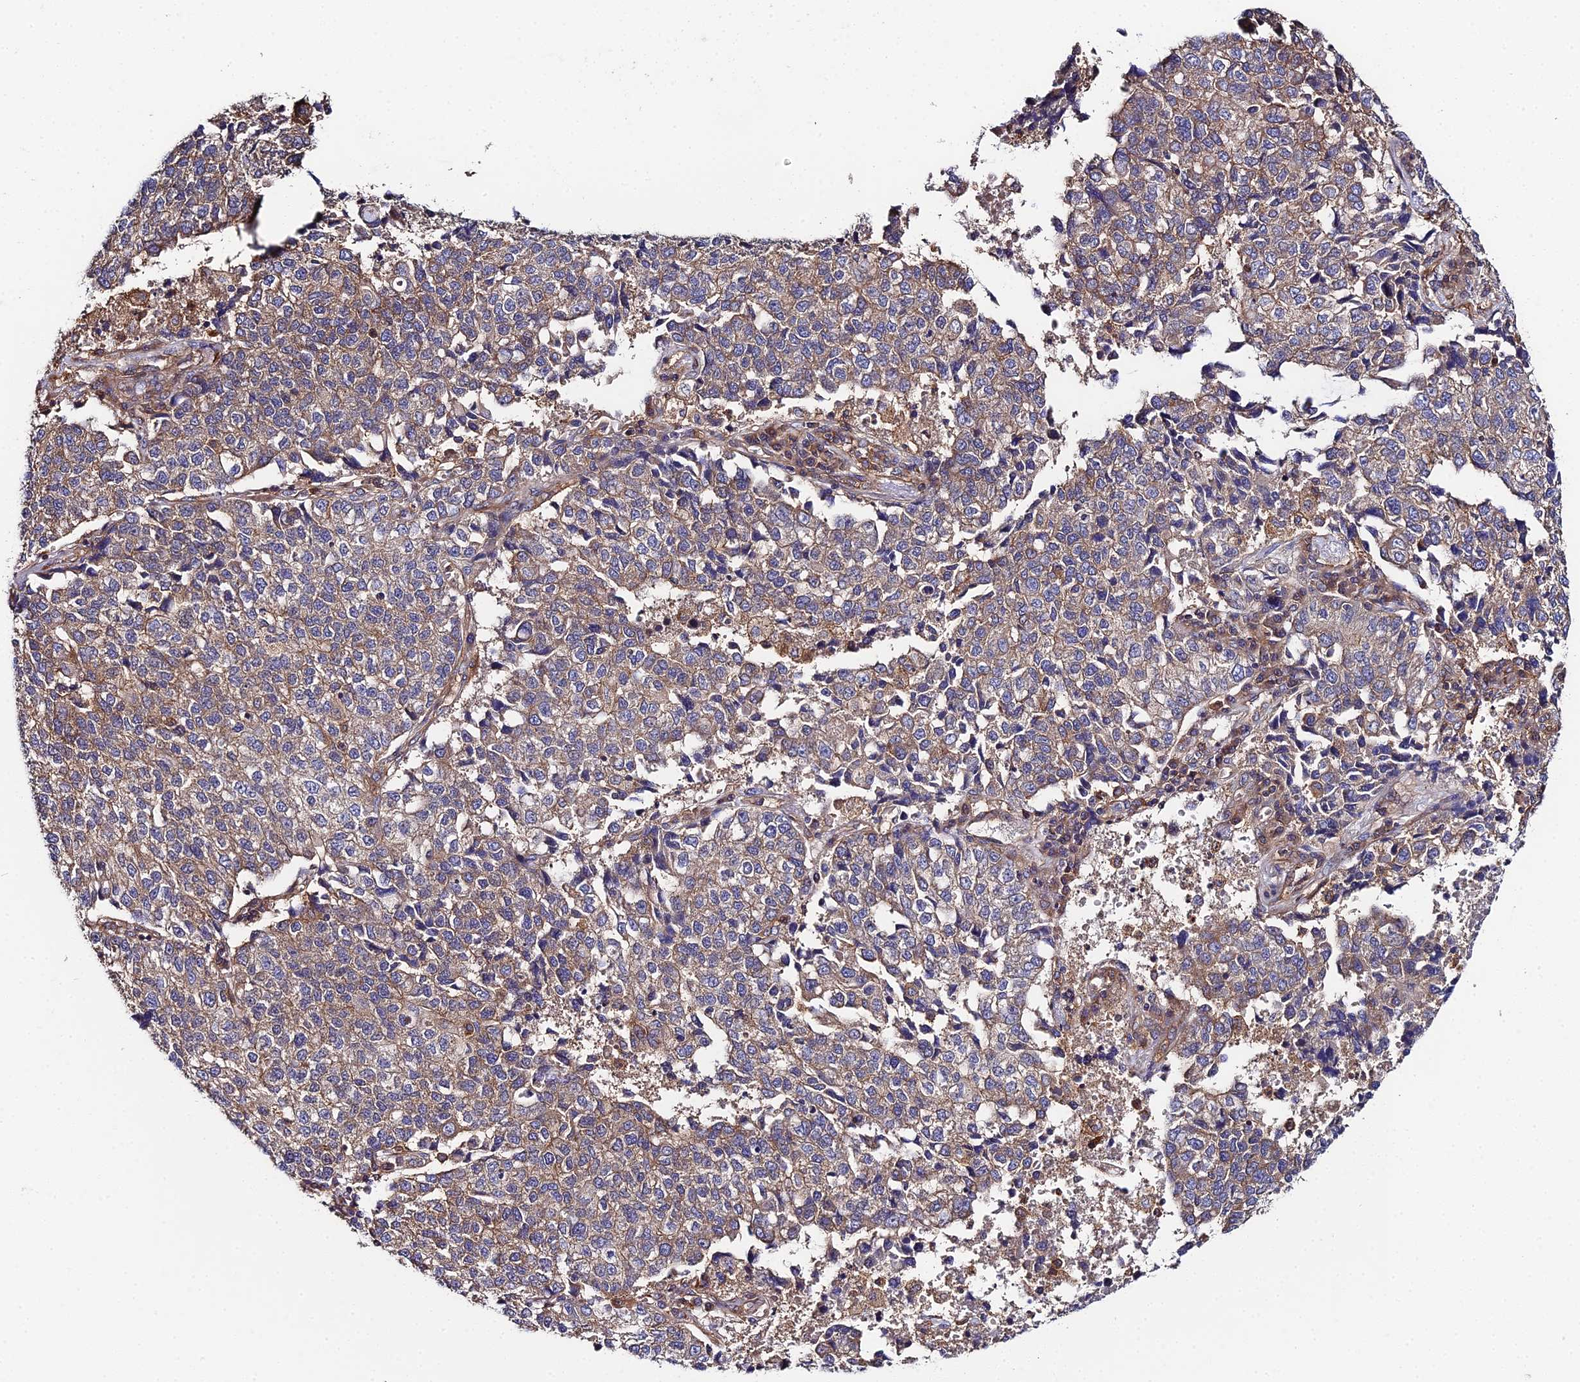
{"staining": {"intensity": "moderate", "quantity": "25%-75%", "location": "cytoplasmic/membranous"}, "tissue": "lung cancer", "cell_type": "Tumor cells", "image_type": "cancer", "snomed": [{"axis": "morphology", "description": "Adenocarcinoma, NOS"}, {"axis": "topography", "description": "Lung"}], "caption": "A histopathology image of lung adenocarcinoma stained for a protein displays moderate cytoplasmic/membranous brown staining in tumor cells.", "gene": "GNG5B", "patient": {"sex": "male", "age": 49}}